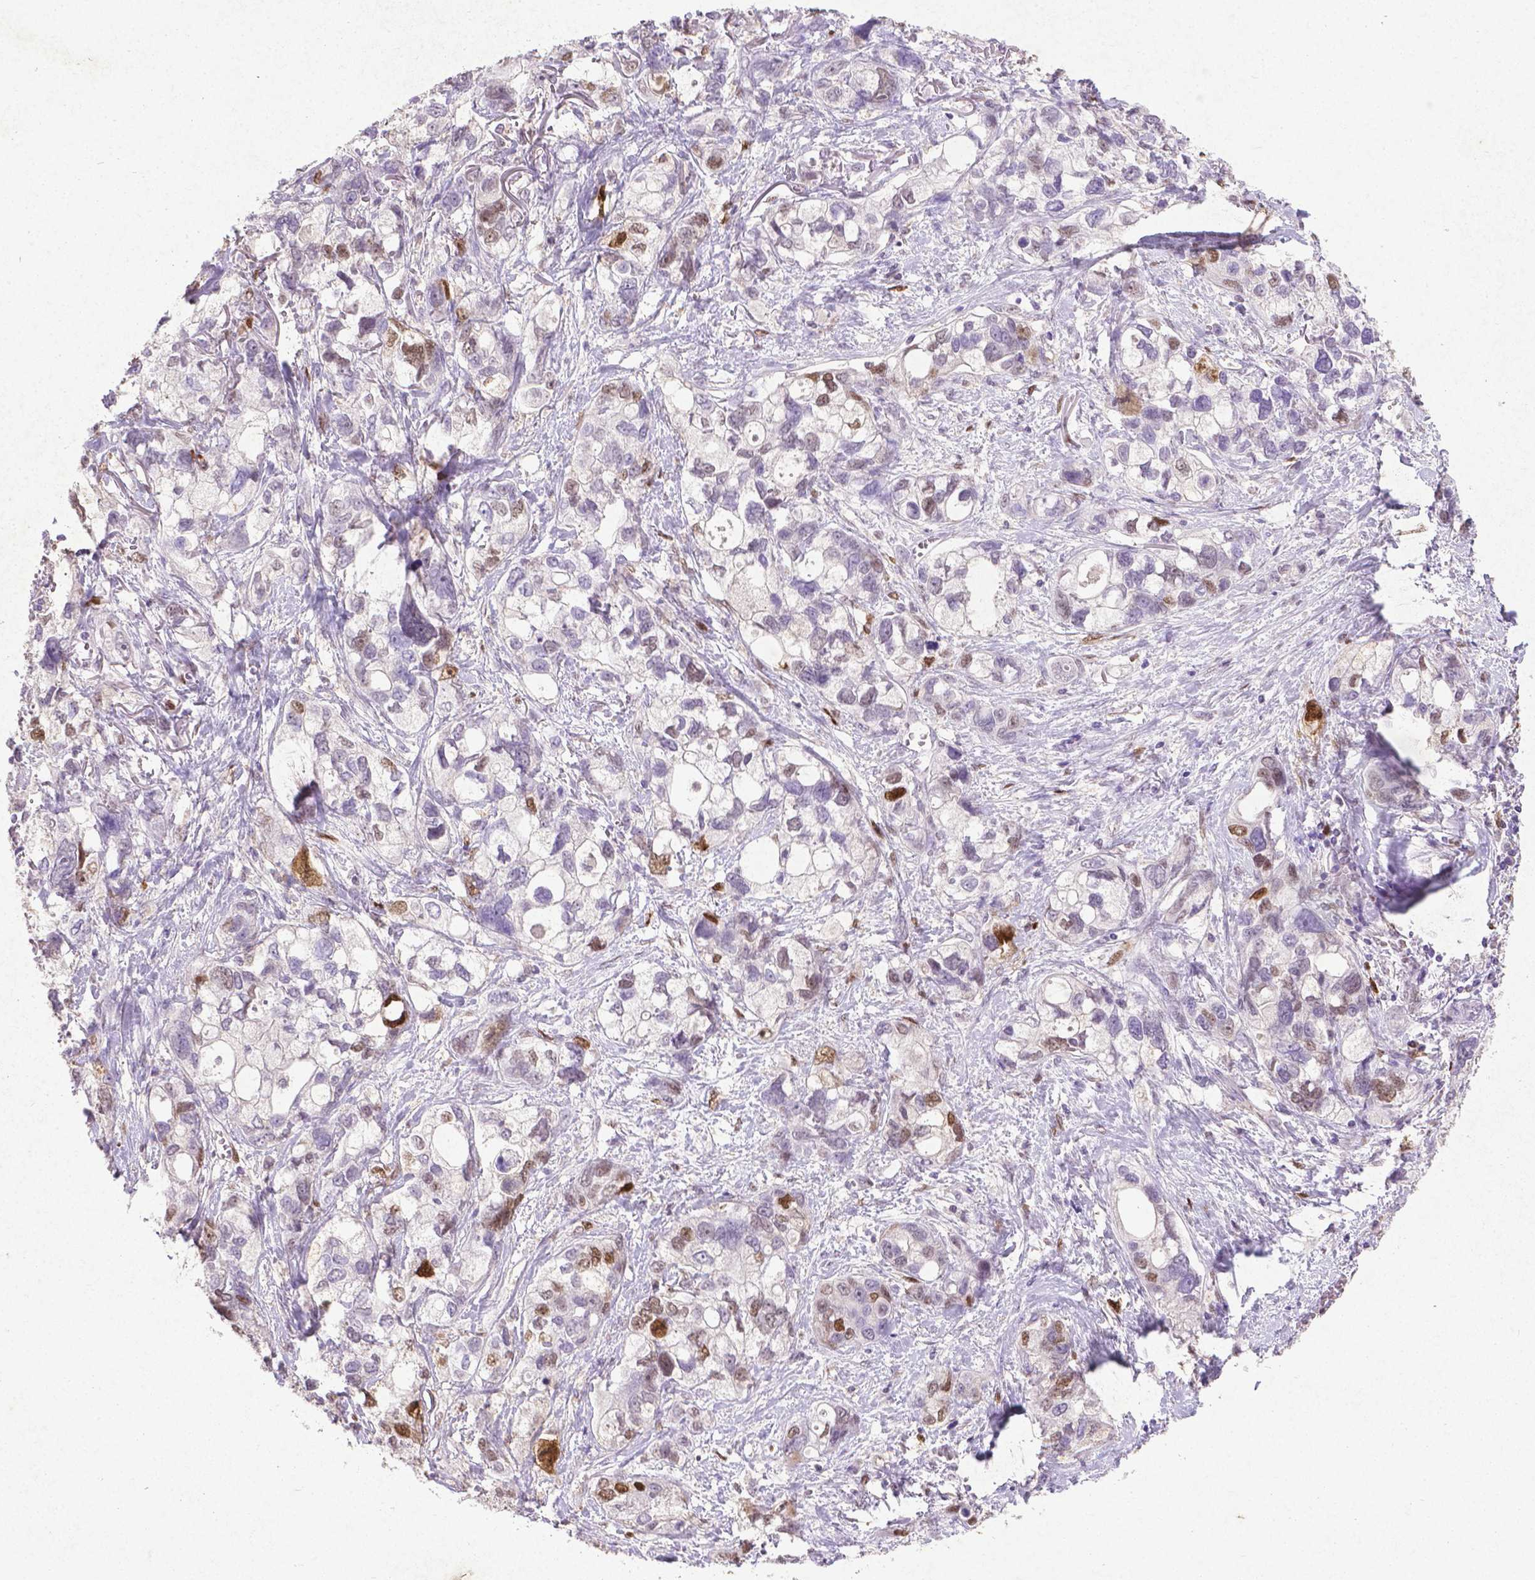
{"staining": {"intensity": "moderate", "quantity": "<25%", "location": "nuclear"}, "tissue": "stomach cancer", "cell_type": "Tumor cells", "image_type": "cancer", "snomed": [{"axis": "morphology", "description": "Adenocarcinoma, NOS"}, {"axis": "topography", "description": "Stomach, upper"}], "caption": "The immunohistochemical stain highlights moderate nuclear positivity in tumor cells of stomach cancer (adenocarcinoma) tissue.", "gene": "CDKN1A", "patient": {"sex": "female", "age": 81}}